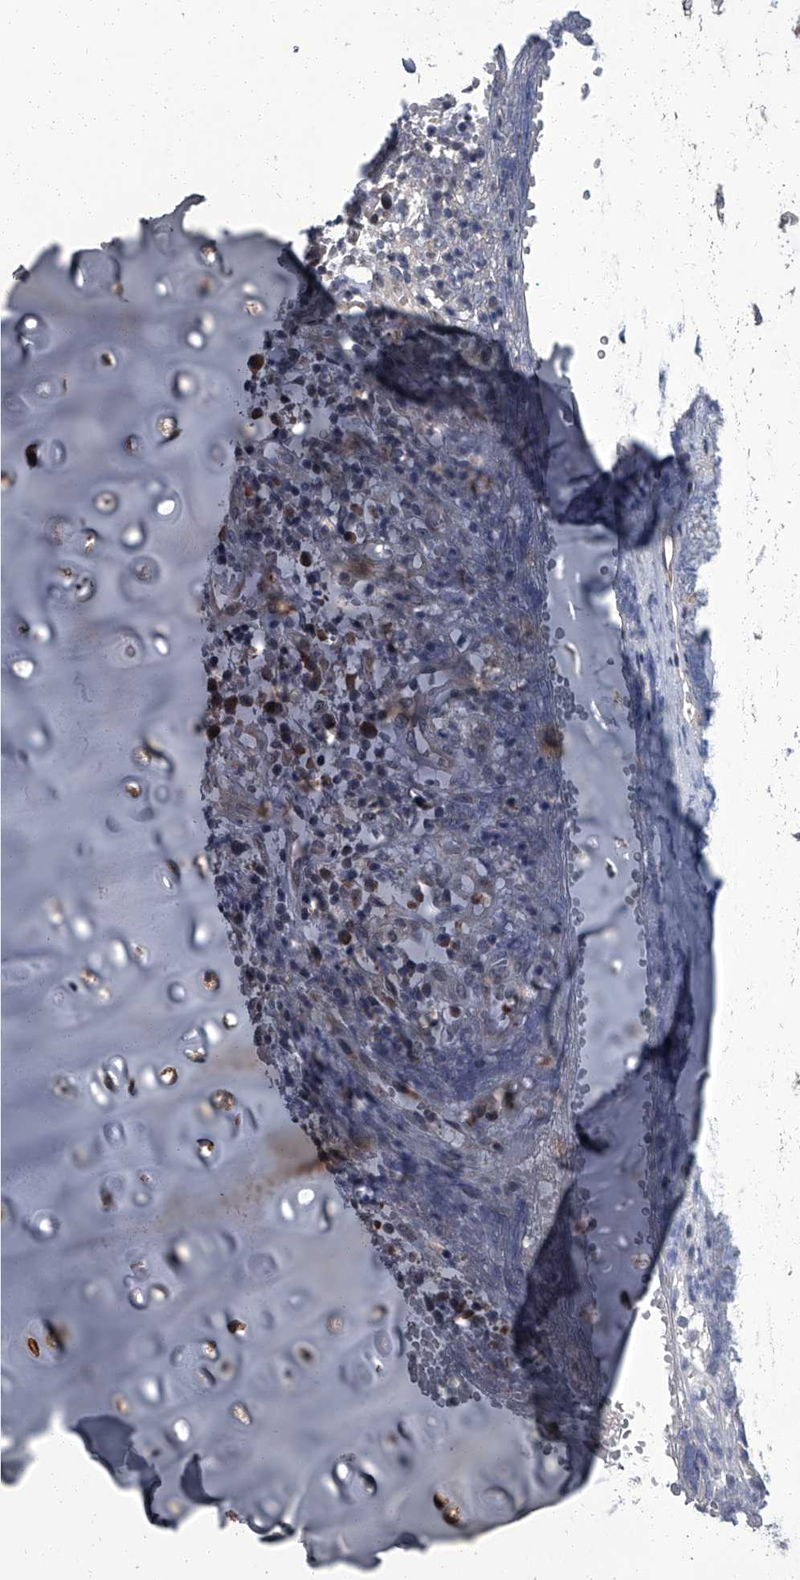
{"staining": {"intensity": "negative", "quantity": "none", "location": "none"}, "tissue": "adipose tissue", "cell_type": "Adipocytes", "image_type": "normal", "snomed": [{"axis": "morphology", "description": "Normal tissue, NOS"}, {"axis": "morphology", "description": "Basal cell carcinoma"}, {"axis": "topography", "description": "Cartilage tissue"}, {"axis": "topography", "description": "Nasopharynx"}, {"axis": "topography", "description": "Oral tissue"}], "caption": "Immunohistochemistry micrograph of benign human adipose tissue stained for a protein (brown), which reveals no staining in adipocytes.", "gene": "ZNF274", "patient": {"sex": "female", "age": 77}}